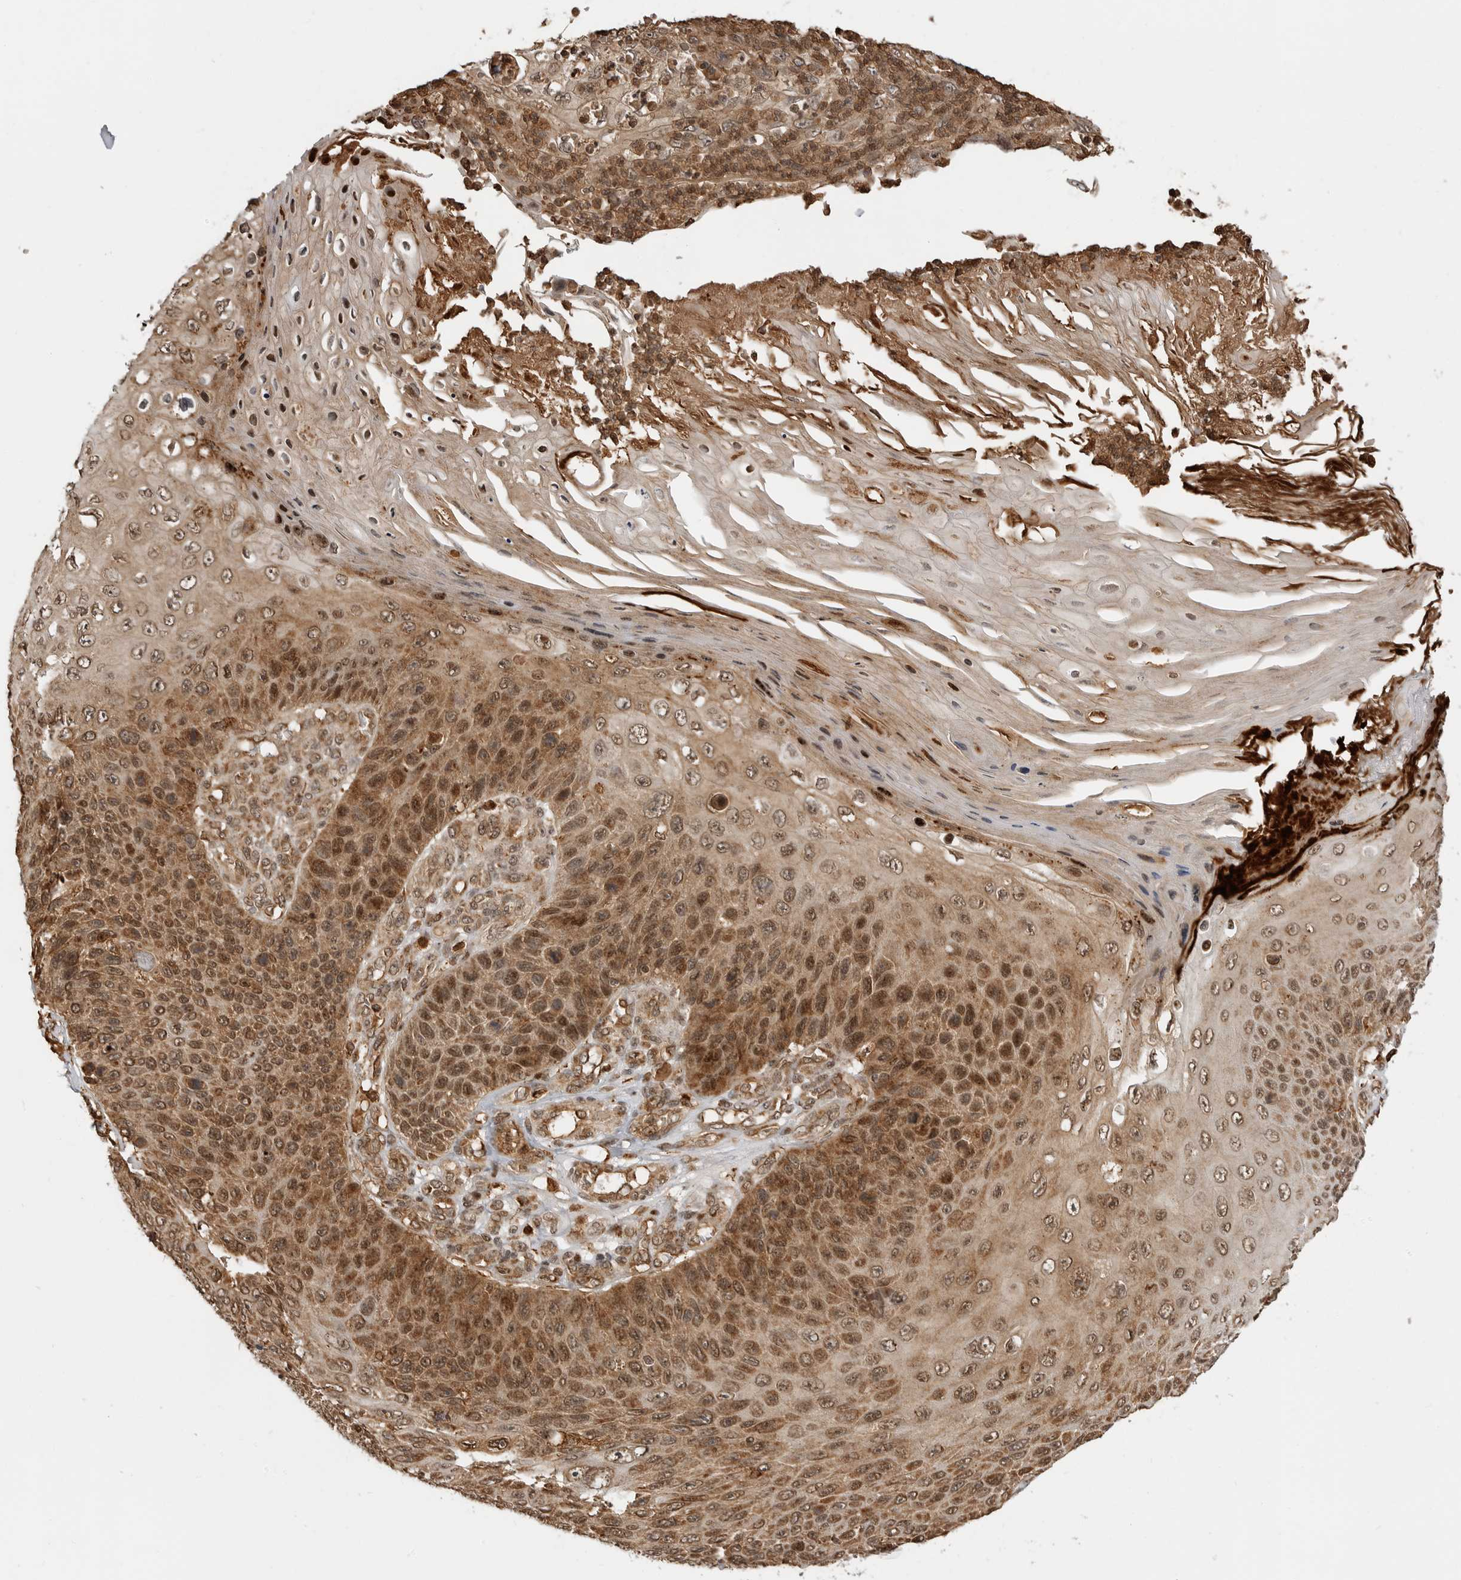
{"staining": {"intensity": "moderate", "quantity": ">75%", "location": "cytoplasmic/membranous,nuclear"}, "tissue": "skin cancer", "cell_type": "Tumor cells", "image_type": "cancer", "snomed": [{"axis": "morphology", "description": "Squamous cell carcinoma, NOS"}, {"axis": "topography", "description": "Skin"}], "caption": "The histopathology image reveals immunohistochemical staining of skin cancer. There is moderate cytoplasmic/membranous and nuclear expression is identified in about >75% of tumor cells.", "gene": "BMP2K", "patient": {"sex": "female", "age": 88}}